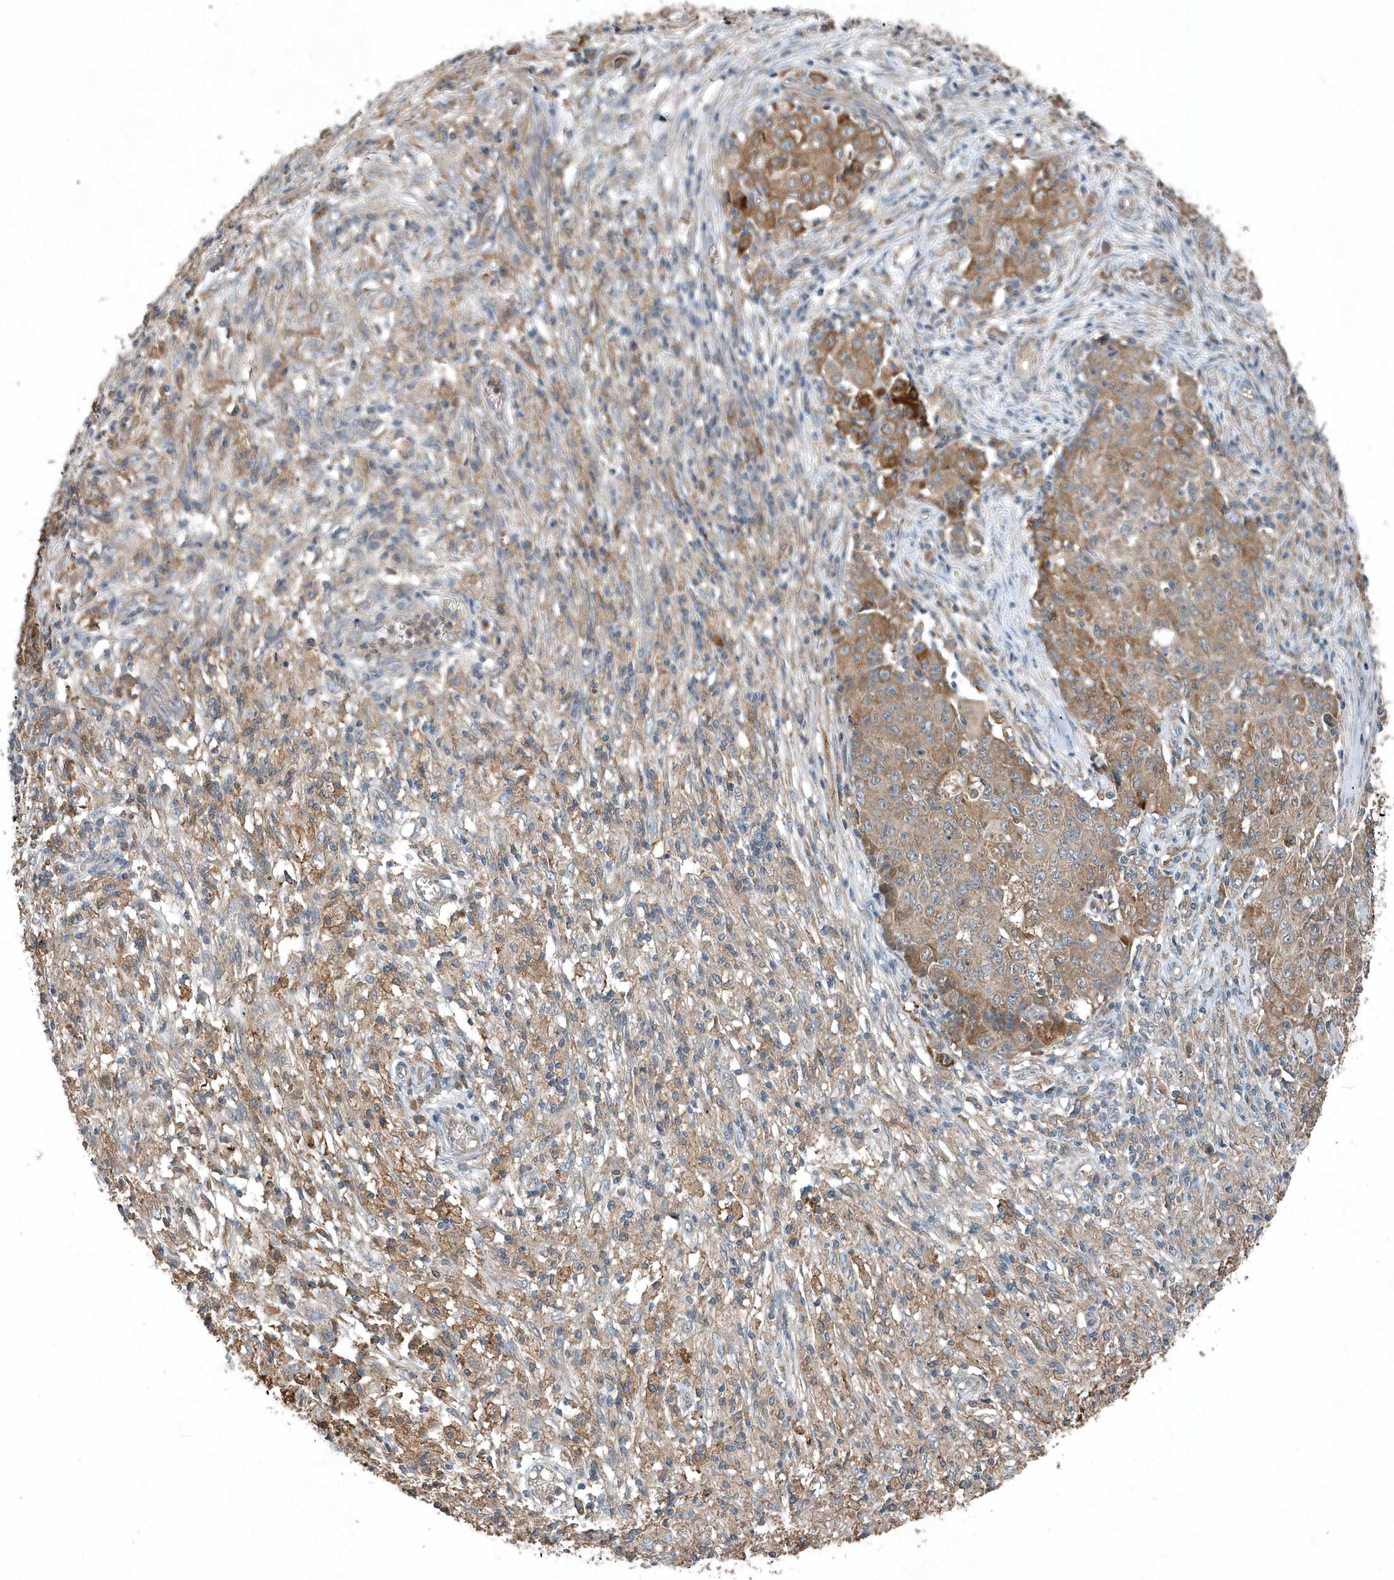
{"staining": {"intensity": "moderate", "quantity": ">75%", "location": "cytoplasmic/membranous"}, "tissue": "ovarian cancer", "cell_type": "Tumor cells", "image_type": "cancer", "snomed": [{"axis": "morphology", "description": "Carcinoma, endometroid"}, {"axis": "topography", "description": "Ovary"}], "caption": "Ovarian endometroid carcinoma stained with immunohistochemistry (IHC) reveals moderate cytoplasmic/membranous positivity in approximately >75% of tumor cells.", "gene": "SCFD2", "patient": {"sex": "female", "age": 42}}